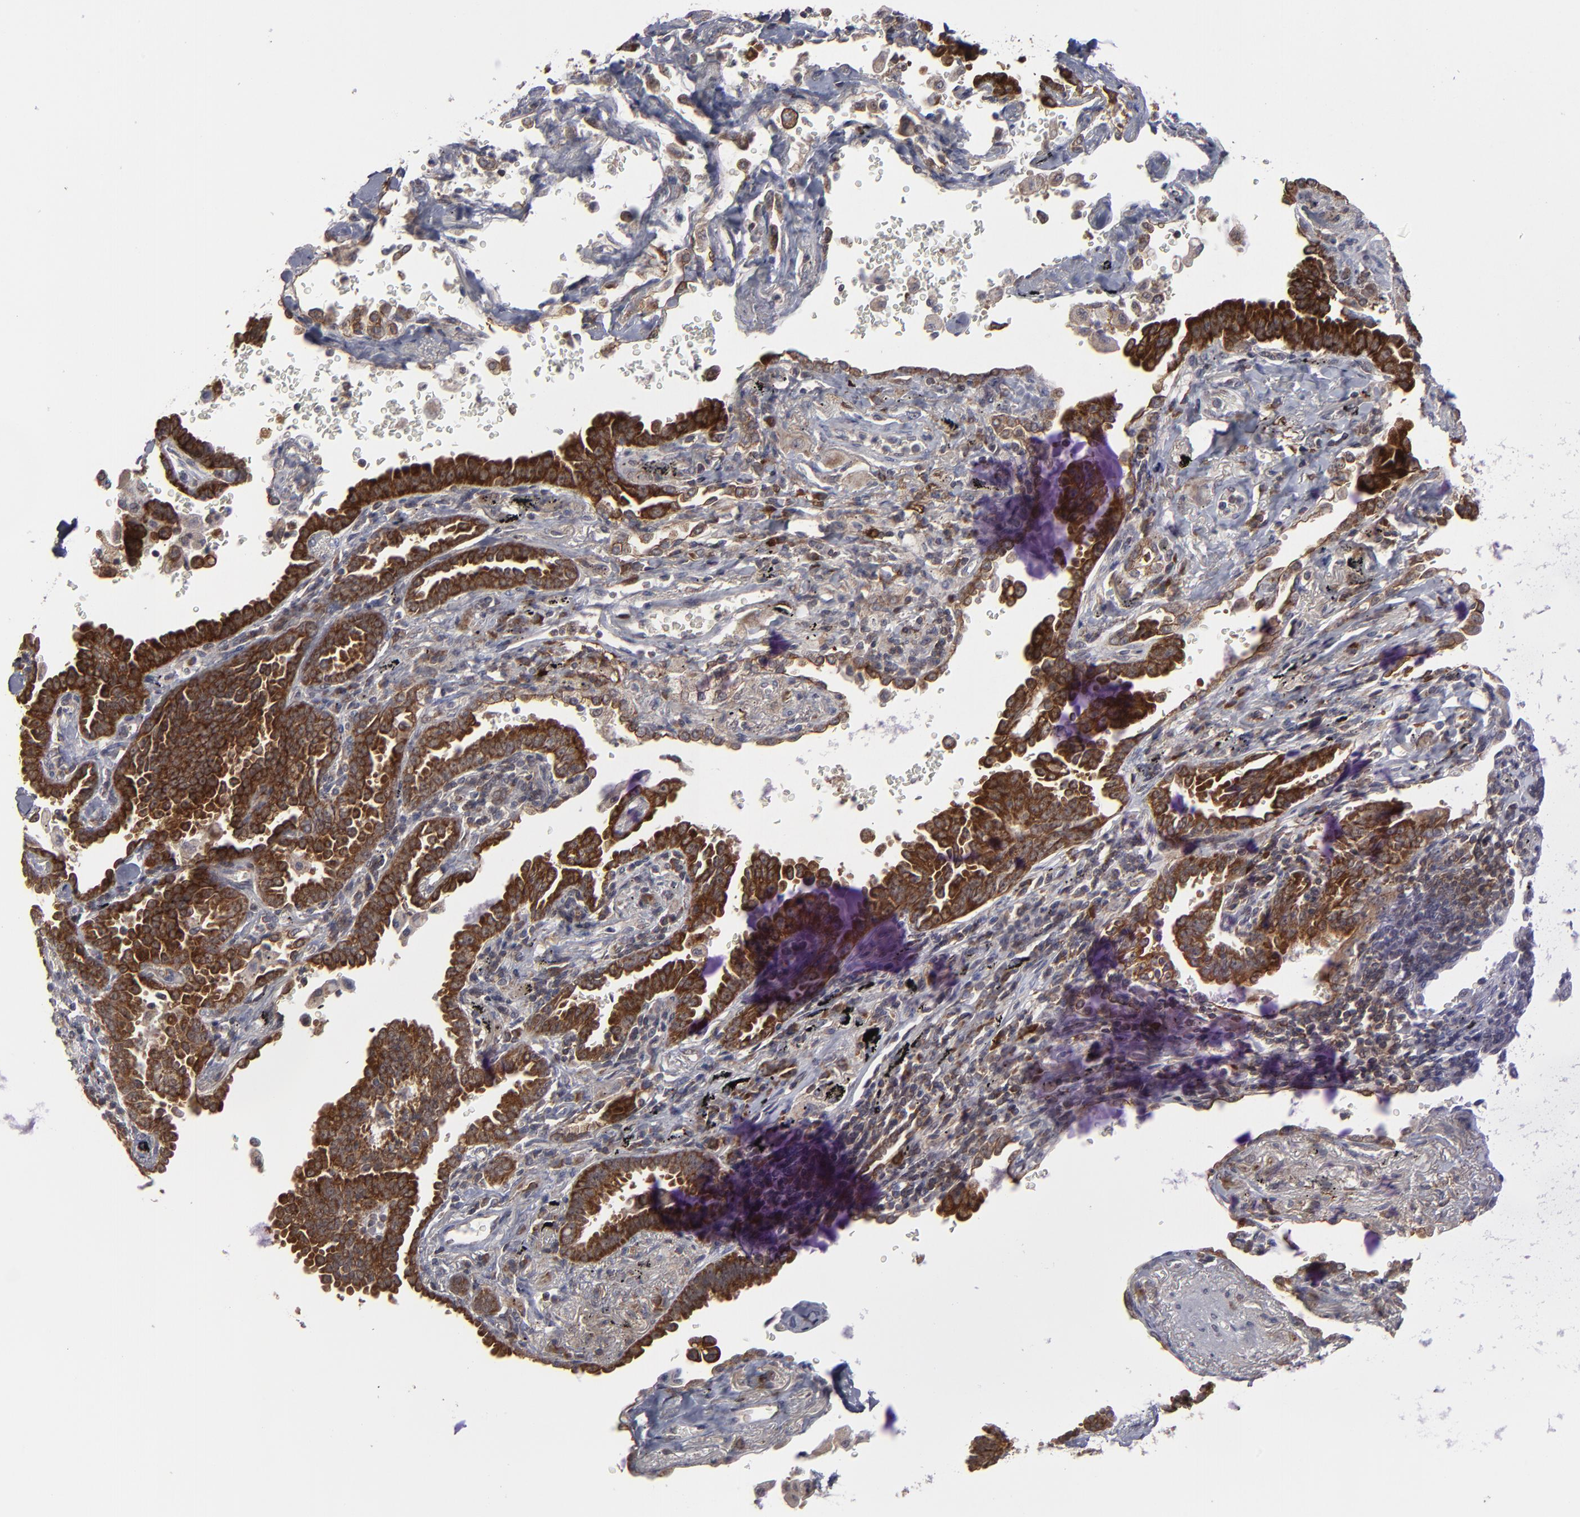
{"staining": {"intensity": "strong", "quantity": ">75%", "location": "cytoplasmic/membranous"}, "tissue": "lung cancer", "cell_type": "Tumor cells", "image_type": "cancer", "snomed": [{"axis": "morphology", "description": "Adenocarcinoma, NOS"}, {"axis": "topography", "description": "Lung"}], "caption": "Immunohistochemistry of lung adenocarcinoma shows high levels of strong cytoplasmic/membranous staining in approximately >75% of tumor cells.", "gene": "GLCCI1", "patient": {"sex": "female", "age": 64}}